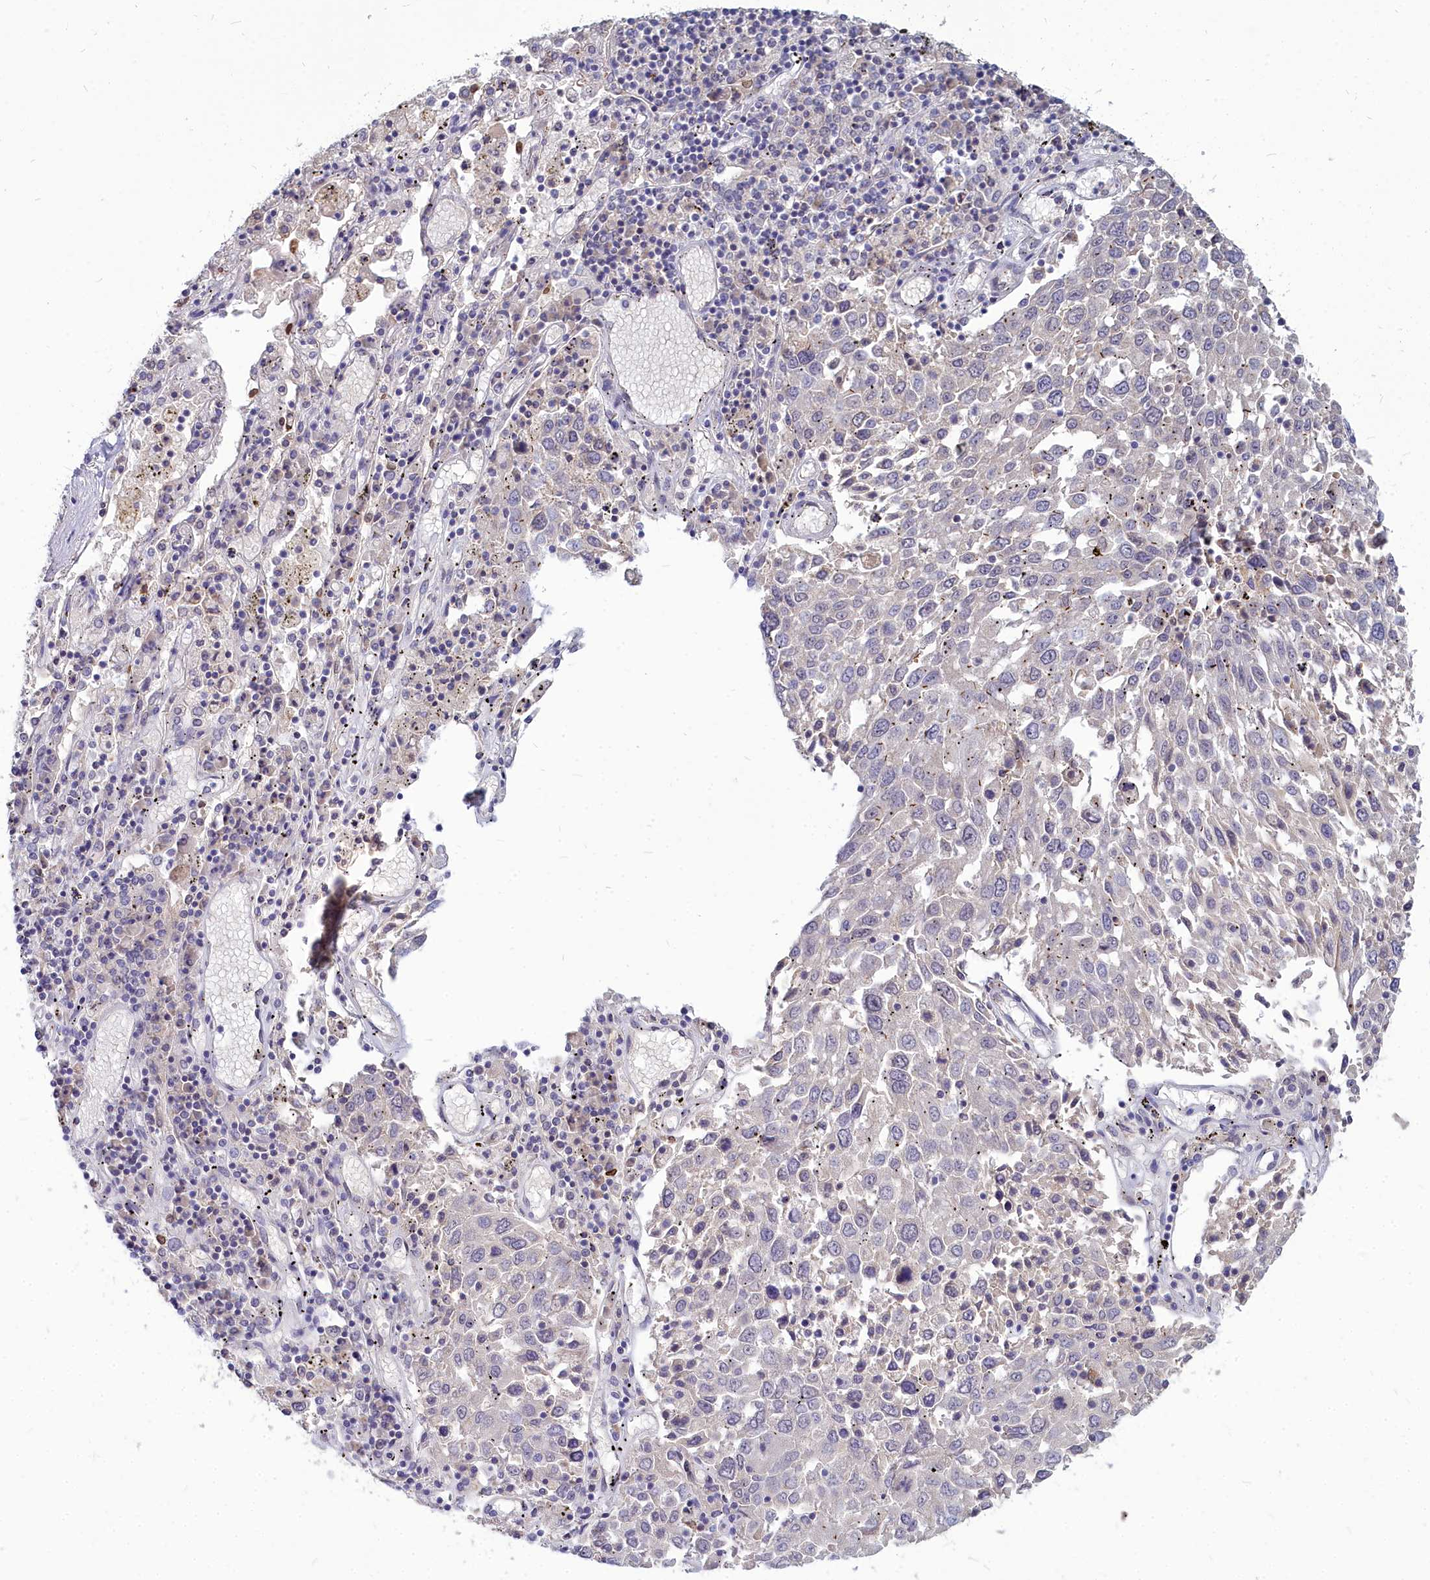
{"staining": {"intensity": "negative", "quantity": "none", "location": "none"}, "tissue": "lung cancer", "cell_type": "Tumor cells", "image_type": "cancer", "snomed": [{"axis": "morphology", "description": "Squamous cell carcinoma, NOS"}, {"axis": "topography", "description": "Lung"}], "caption": "Immunohistochemistry photomicrograph of human lung cancer stained for a protein (brown), which reveals no staining in tumor cells.", "gene": "NOXA1", "patient": {"sex": "male", "age": 65}}